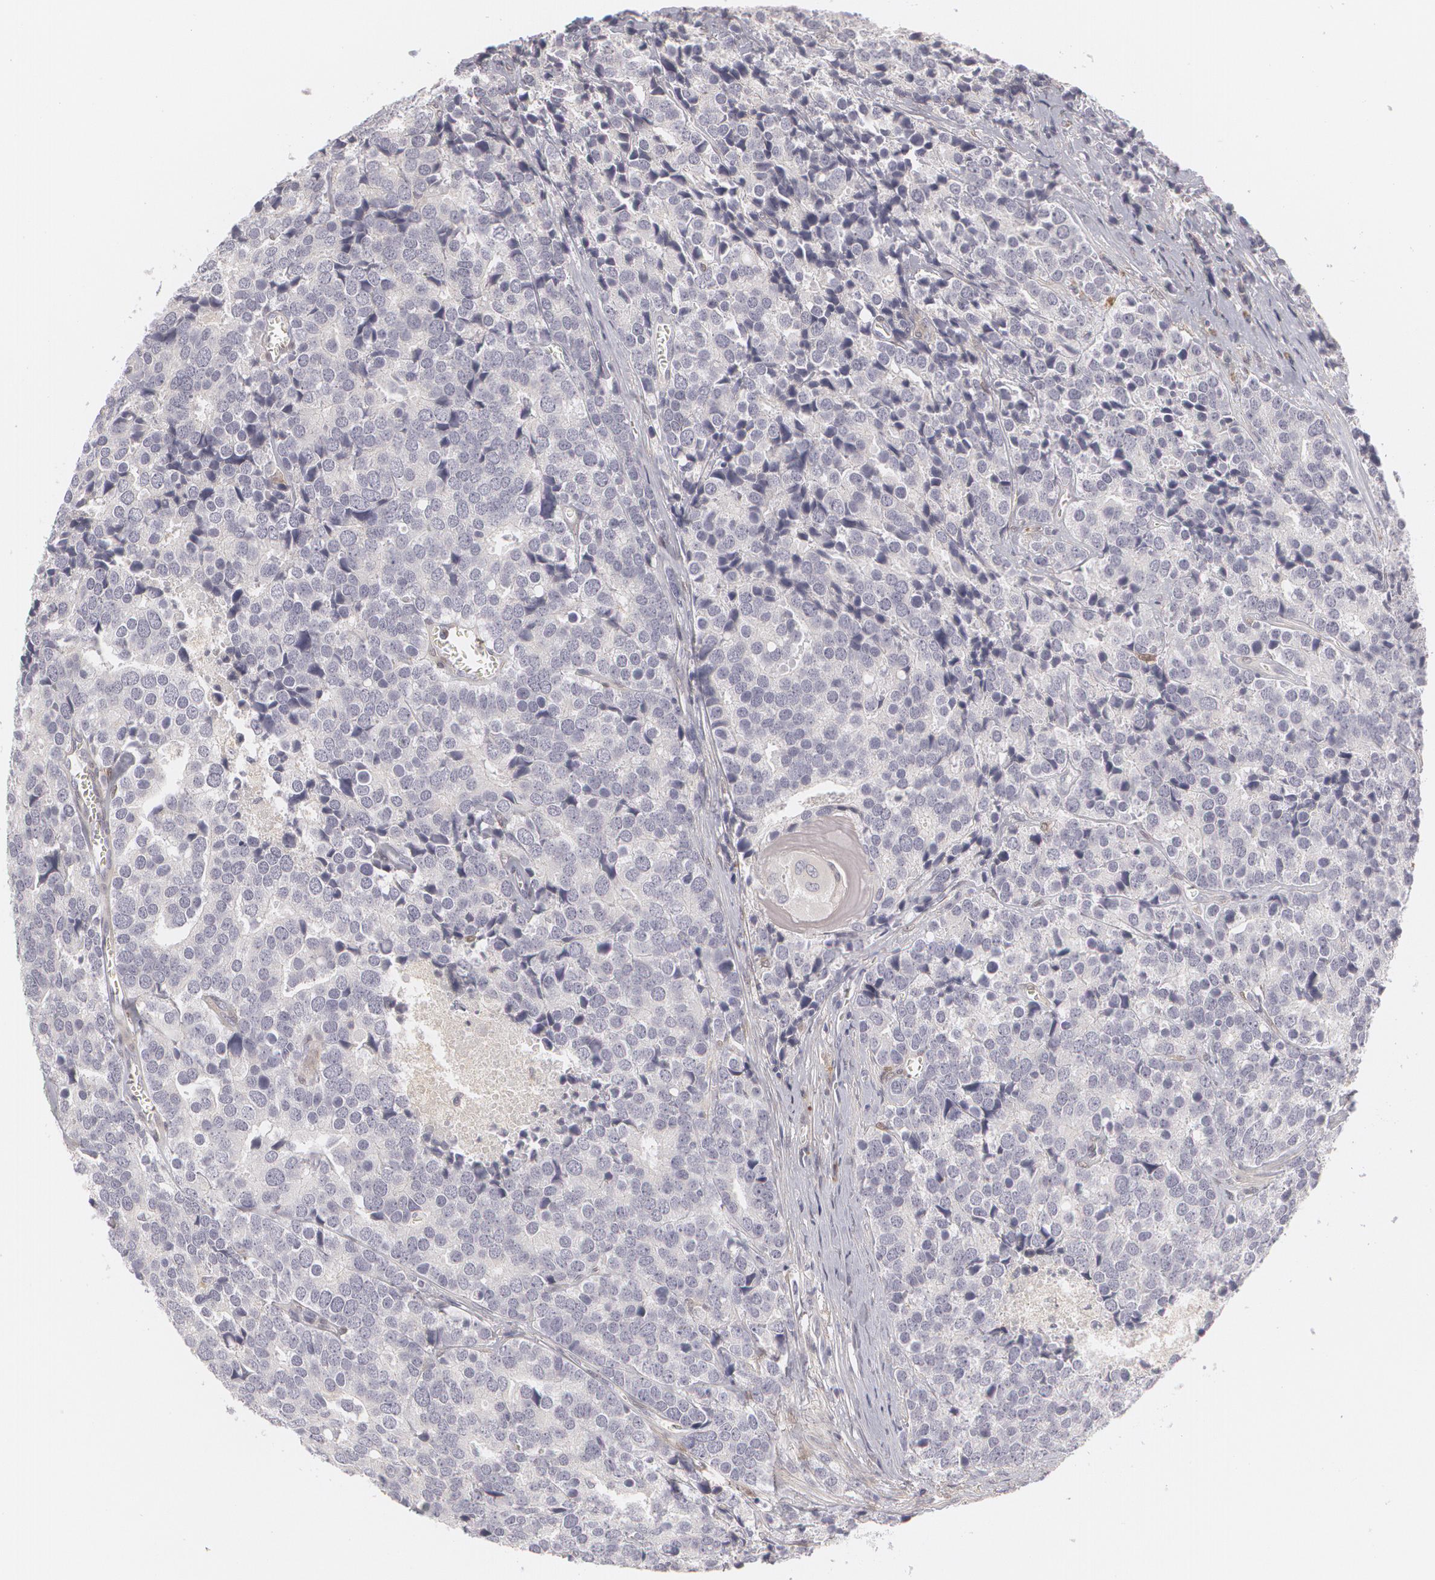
{"staining": {"intensity": "negative", "quantity": "none", "location": "none"}, "tissue": "prostate cancer", "cell_type": "Tumor cells", "image_type": "cancer", "snomed": [{"axis": "morphology", "description": "Adenocarcinoma, High grade"}, {"axis": "topography", "description": "Prostate"}], "caption": "The histopathology image shows no significant positivity in tumor cells of prostate cancer.", "gene": "EFS", "patient": {"sex": "male", "age": 71}}